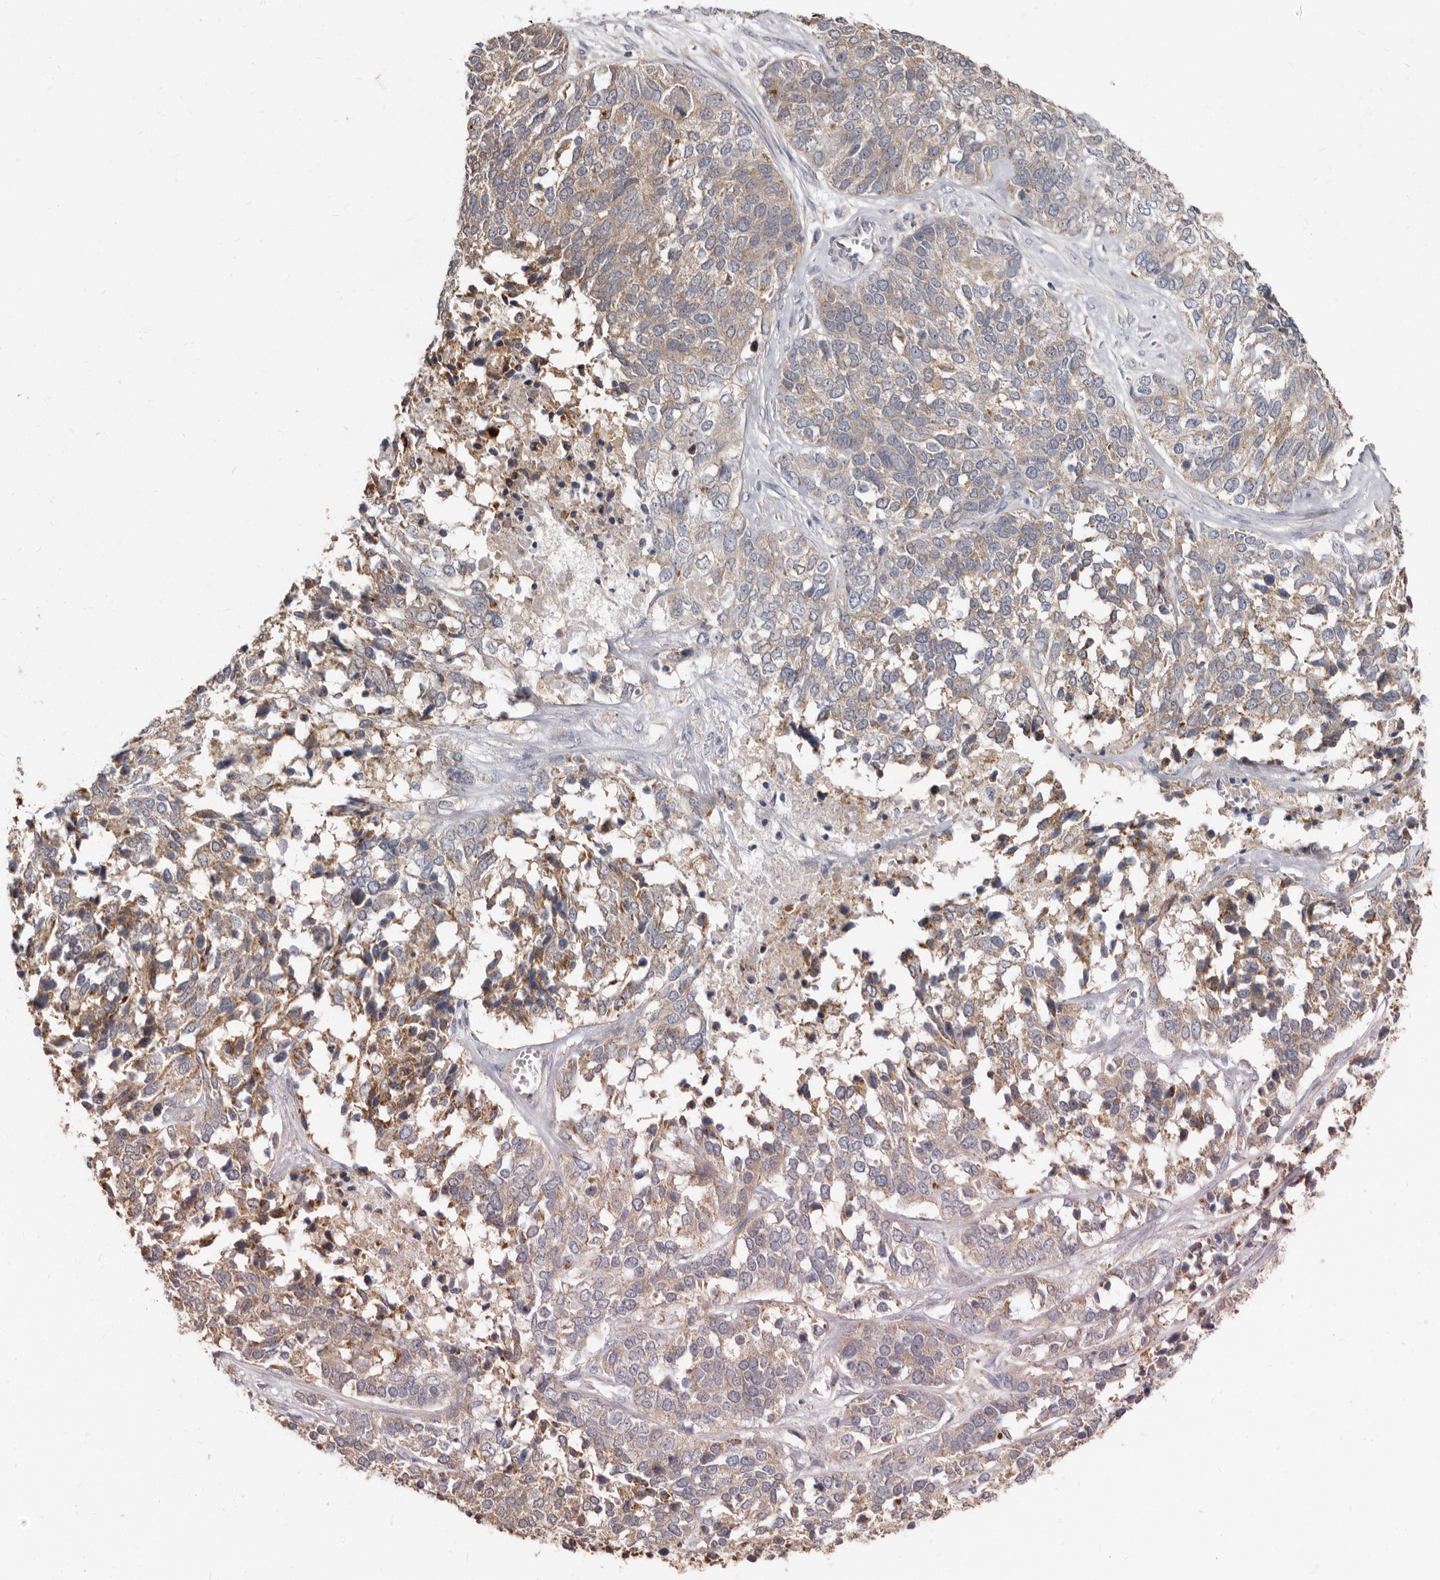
{"staining": {"intensity": "weak", "quantity": "25%-75%", "location": "cytoplasmic/membranous"}, "tissue": "ovarian cancer", "cell_type": "Tumor cells", "image_type": "cancer", "snomed": [{"axis": "morphology", "description": "Cystadenocarcinoma, serous, NOS"}, {"axis": "topography", "description": "Ovary"}], "caption": "A low amount of weak cytoplasmic/membranous positivity is seen in about 25%-75% of tumor cells in serous cystadenocarcinoma (ovarian) tissue.", "gene": "FMO2", "patient": {"sex": "female", "age": 44}}